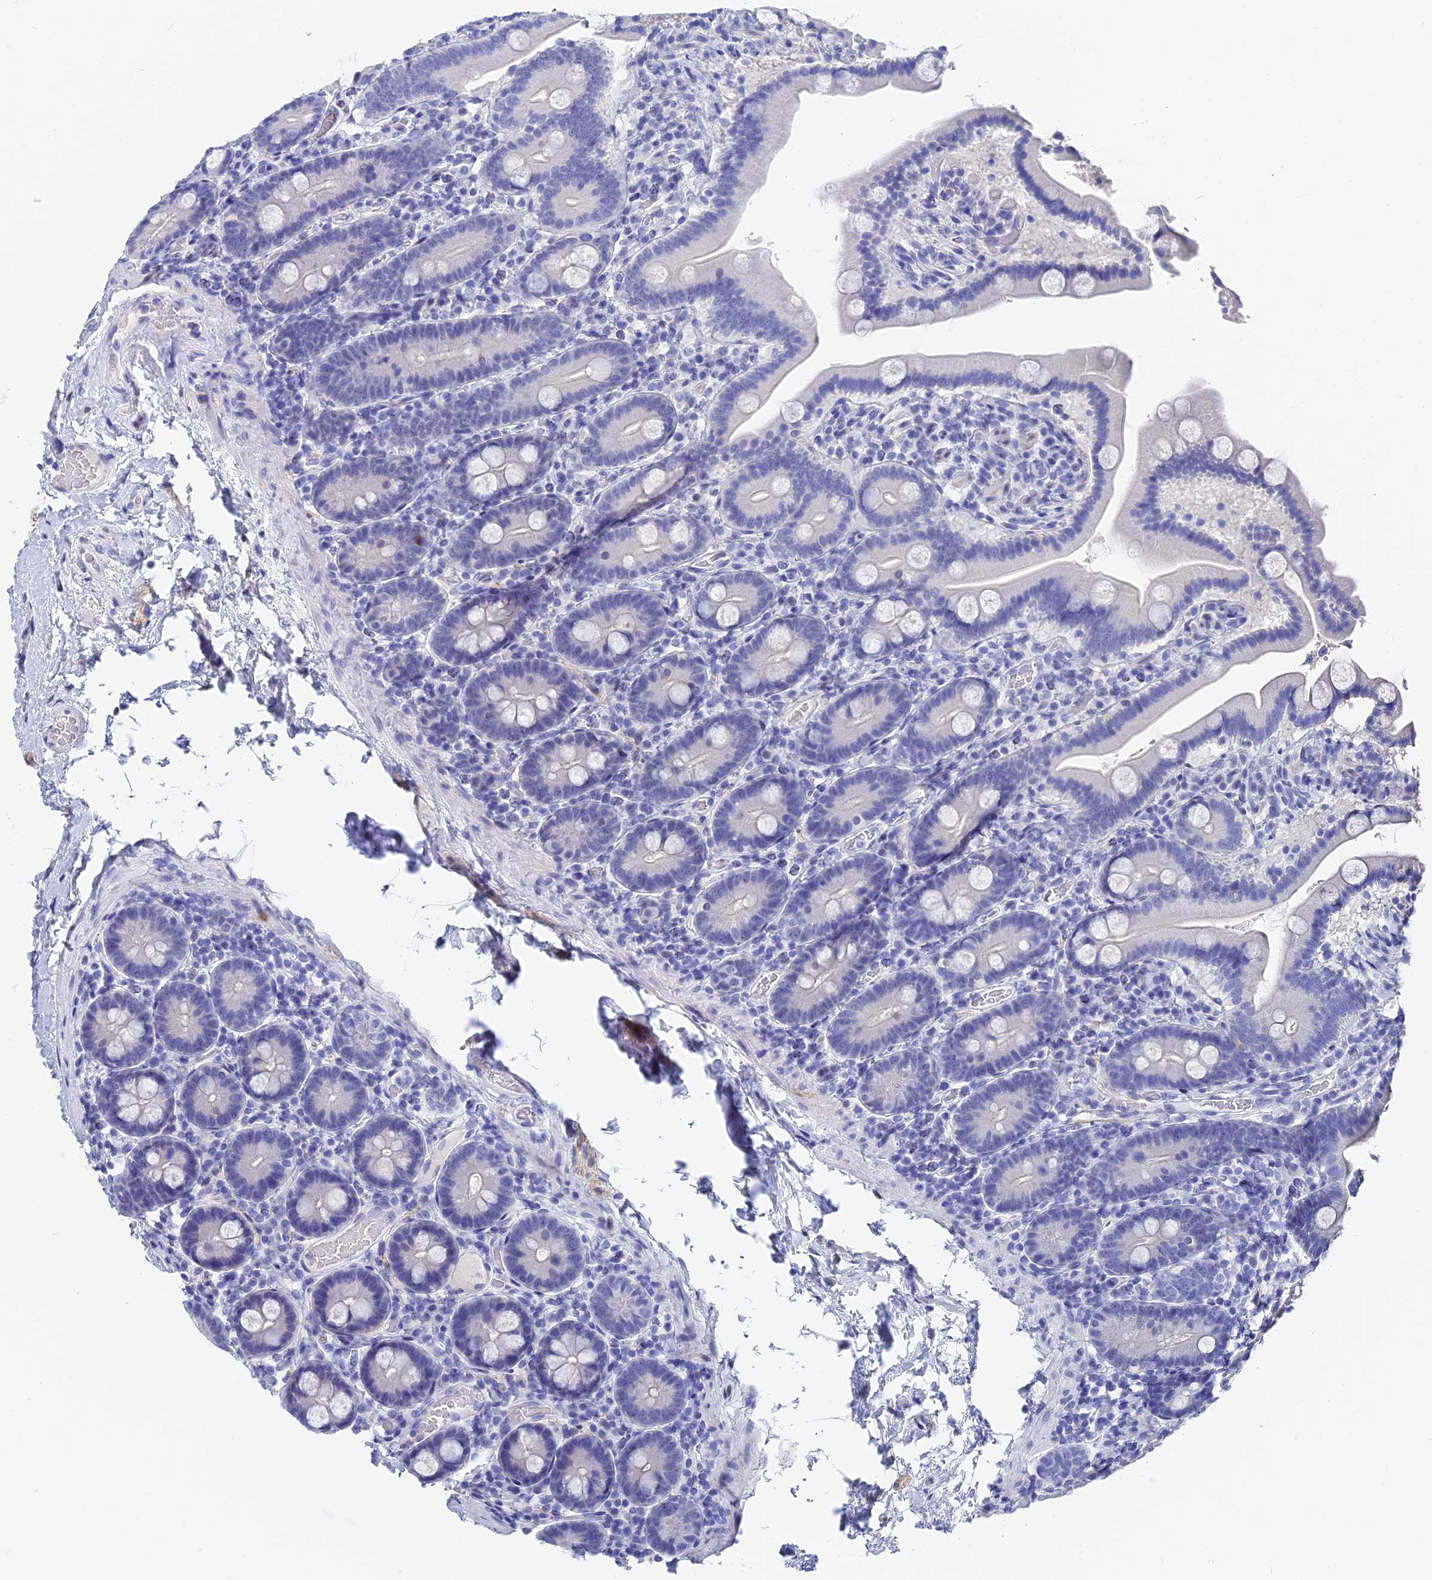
{"staining": {"intensity": "negative", "quantity": "none", "location": "none"}, "tissue": "duodenum", "cell_type": "Glandular cells", "image_type": "normal", "snomed": [{"axis": "morphology", "description": "Normal tissue, NOS"}, {"axis": "topography", "description": "Duodenum"}], "caption": "IHC micrograph of normal duodenum stained for a protein (brown), which exhibits no positivity in glandular cells.", "gene": "VPS33B", "patient": {"sex": "male", "age": 55}}